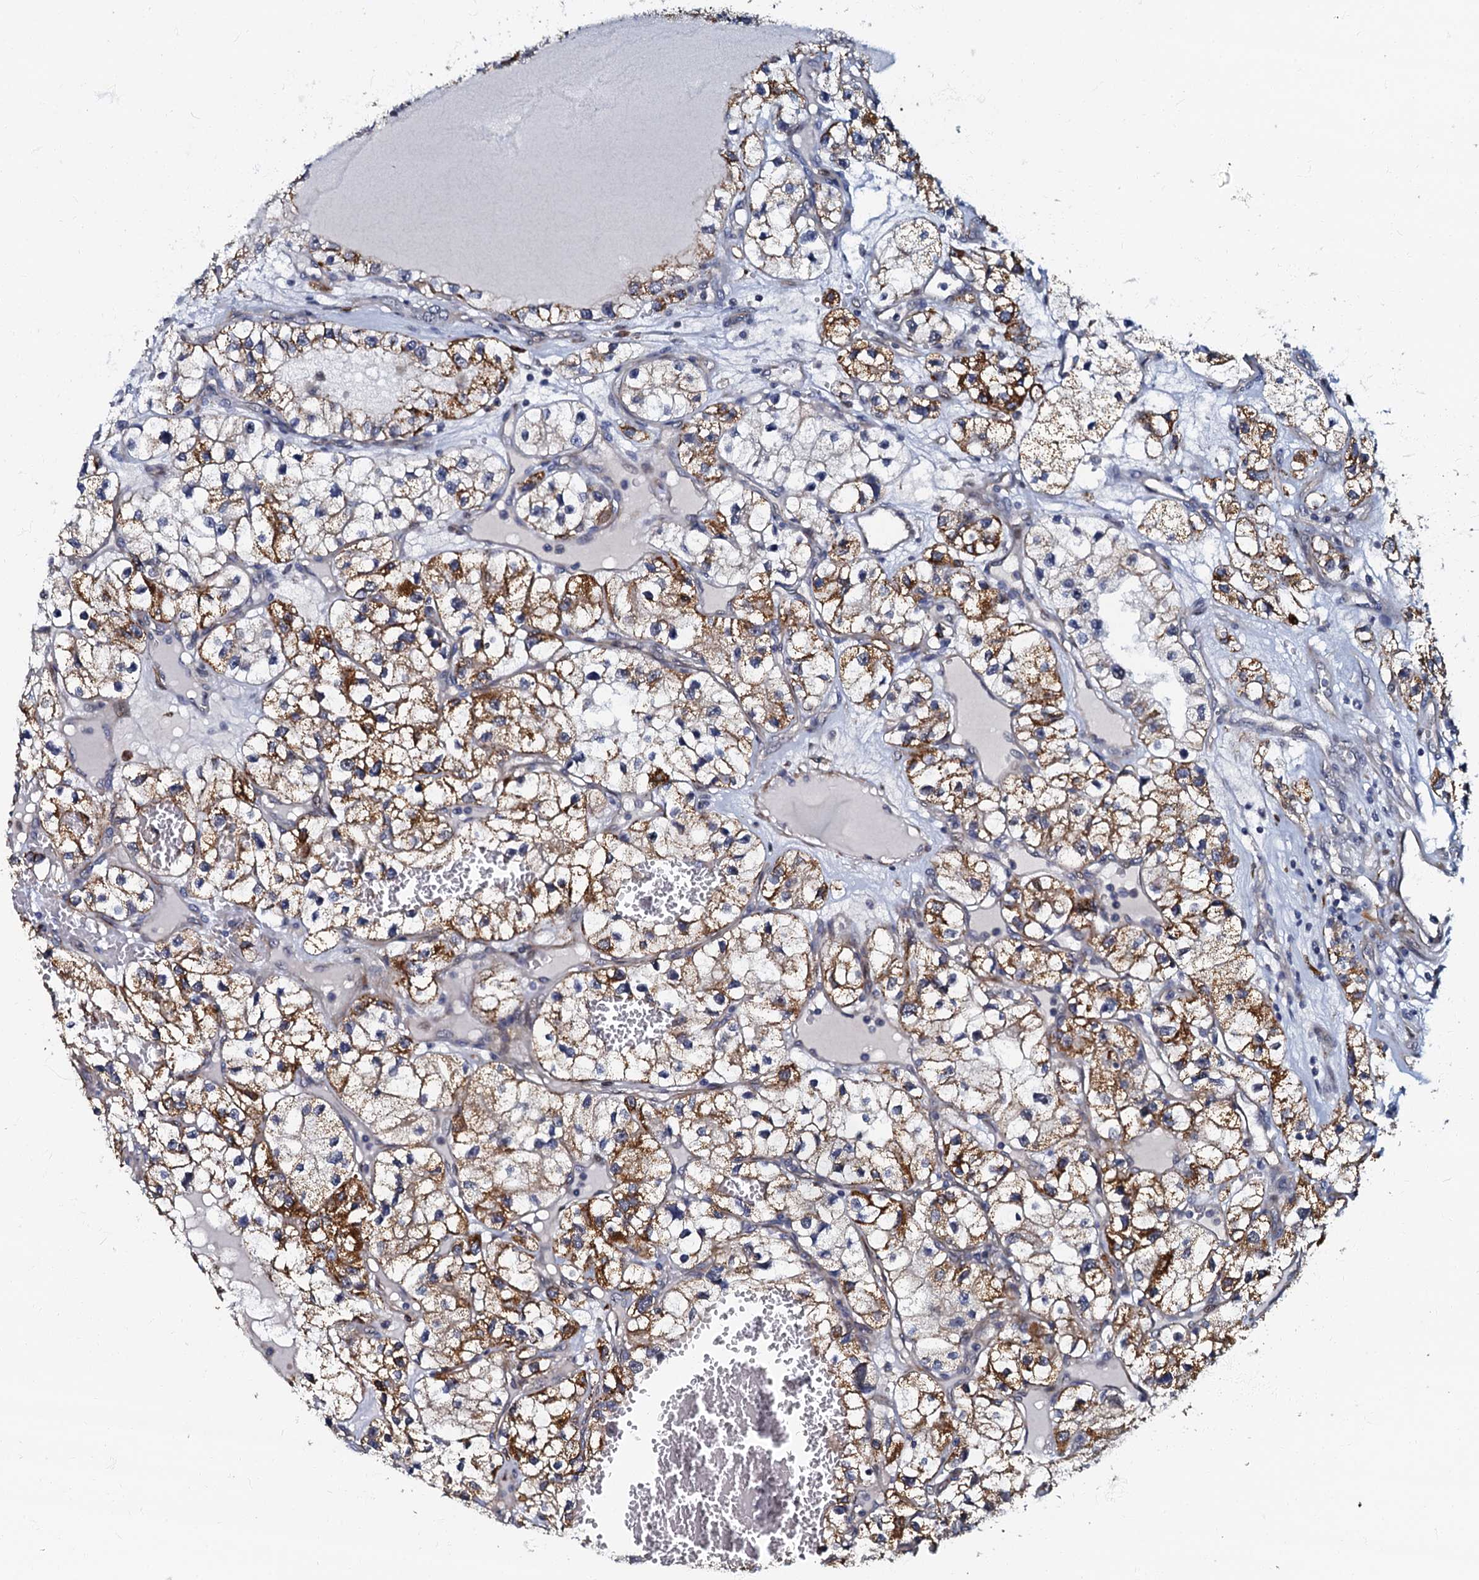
{"staining": {"intensity": "moderate", "quantity": "25%-75%", "location": "cytoplasmic/membranous"}, "tissue": "renal cancer", "cell_type": "Tumor cells", "image_type": "cancer", "snomed": [{"axis": "morphology", "description": "Adenocarcinoma, NOS"}, {"axis": "topography", "description": "Kidney"}], "caption": "High-power microscopy captured an IHC image of renal cancer (adenocarcinoma), revealing moderate cytoplasmic/membranous positivity in approximately 25%-75% of tumor cells.", "gene": "OLAH", "patient": {"sex": "female", "age": 57}}